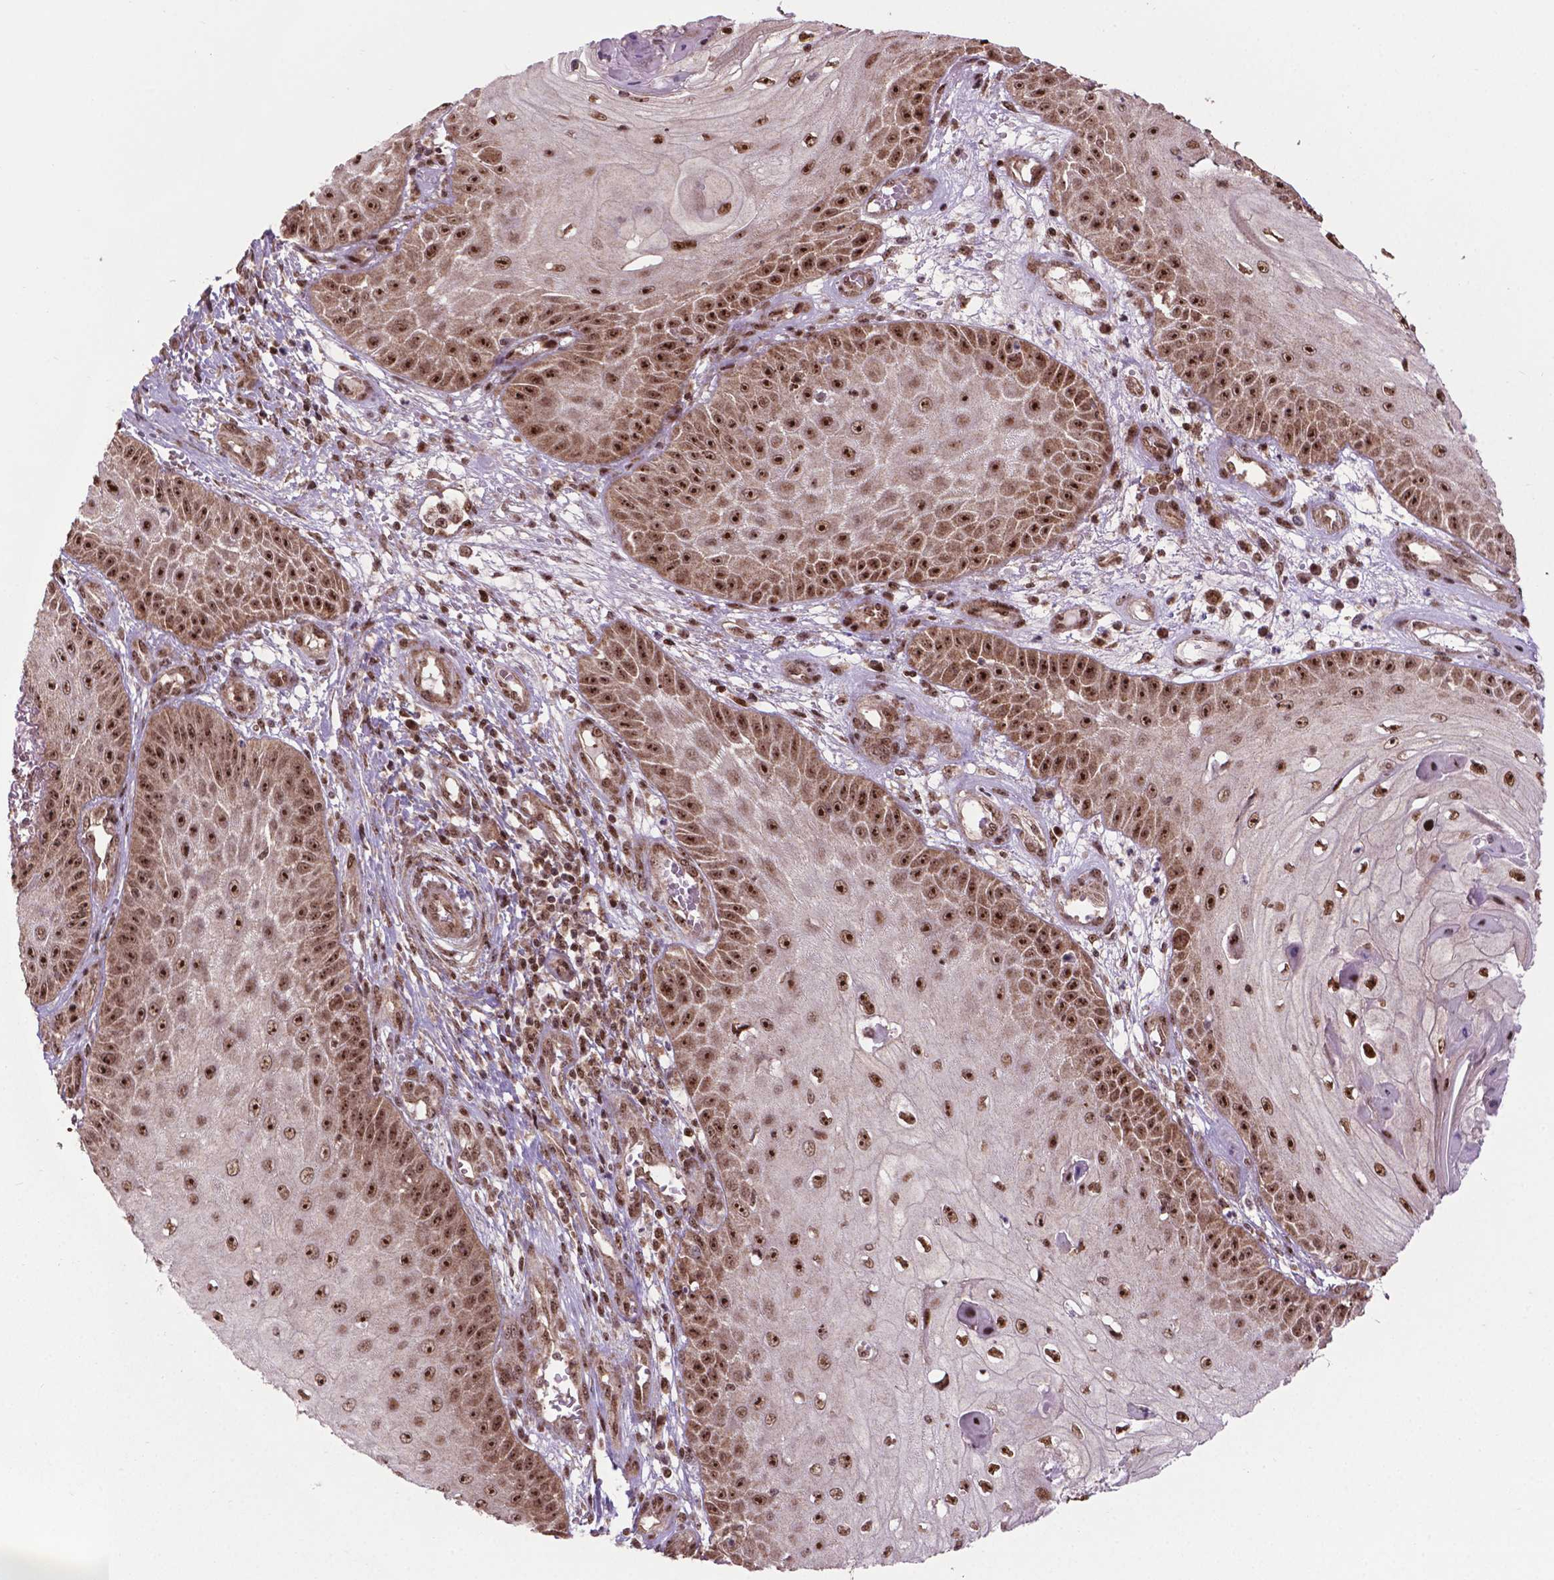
{"staining": {"intensity": "strong", "quantity": ">75%", "location": "nuclear"}, "tissue": "skin cancer", "cell_type": "Tumor cells", "image_type": "cancer", "snomed": [{"axis": "morphology", "description": "Squamous cell carcinoma, NOS"}, {"axis": "topography", "description": "Skin"}], "caption": "Immunohistochemical staining of human skin squamous cell carcinoma displays strong nuclear protein staining in about >75% of tumor cells.", "gene": "CSNK2A1", "patient": {"sex": "male", "age": 70}}